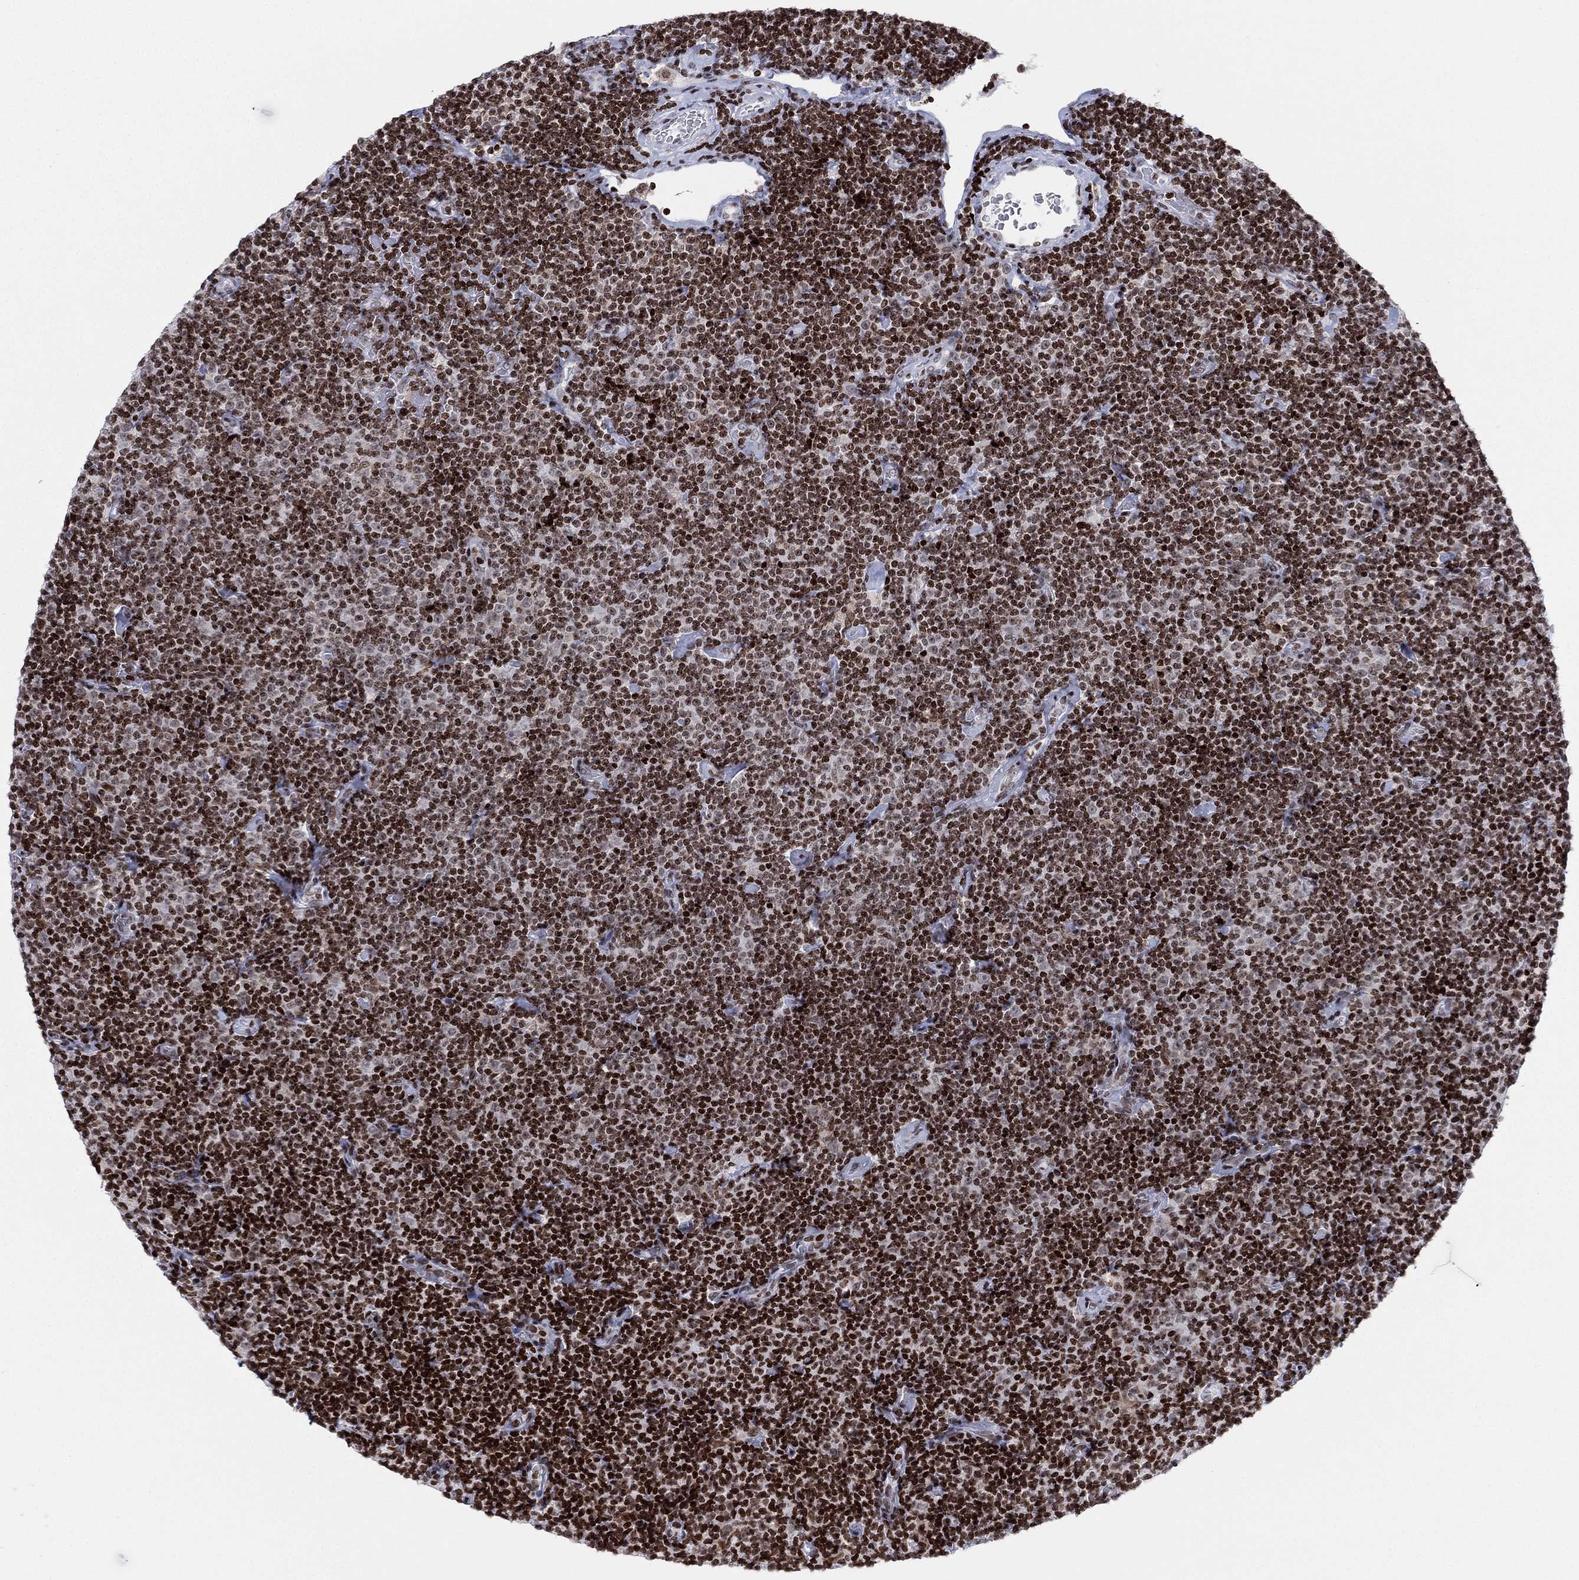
{"staining": {"intensity": "strong", "quantity": ">75%", "location": "nuclear"}, "tissue": "lymphoma", "cell_type": "Tumor cells", "image_type": "cancer", "snomed": [{"axis": "morphology", "description": "Malignant lymphoma, non-Hodgkin's type, Low grade"}, {"axis": "topography", "description": "Lymph node"}], "caption": "Protein analysis of lymphoma tissue shows strong nuclear expression in approximately >75% of tumor cells.", "gene": "MFSD14A", "patient": {"sex": "male", "age": 81}}